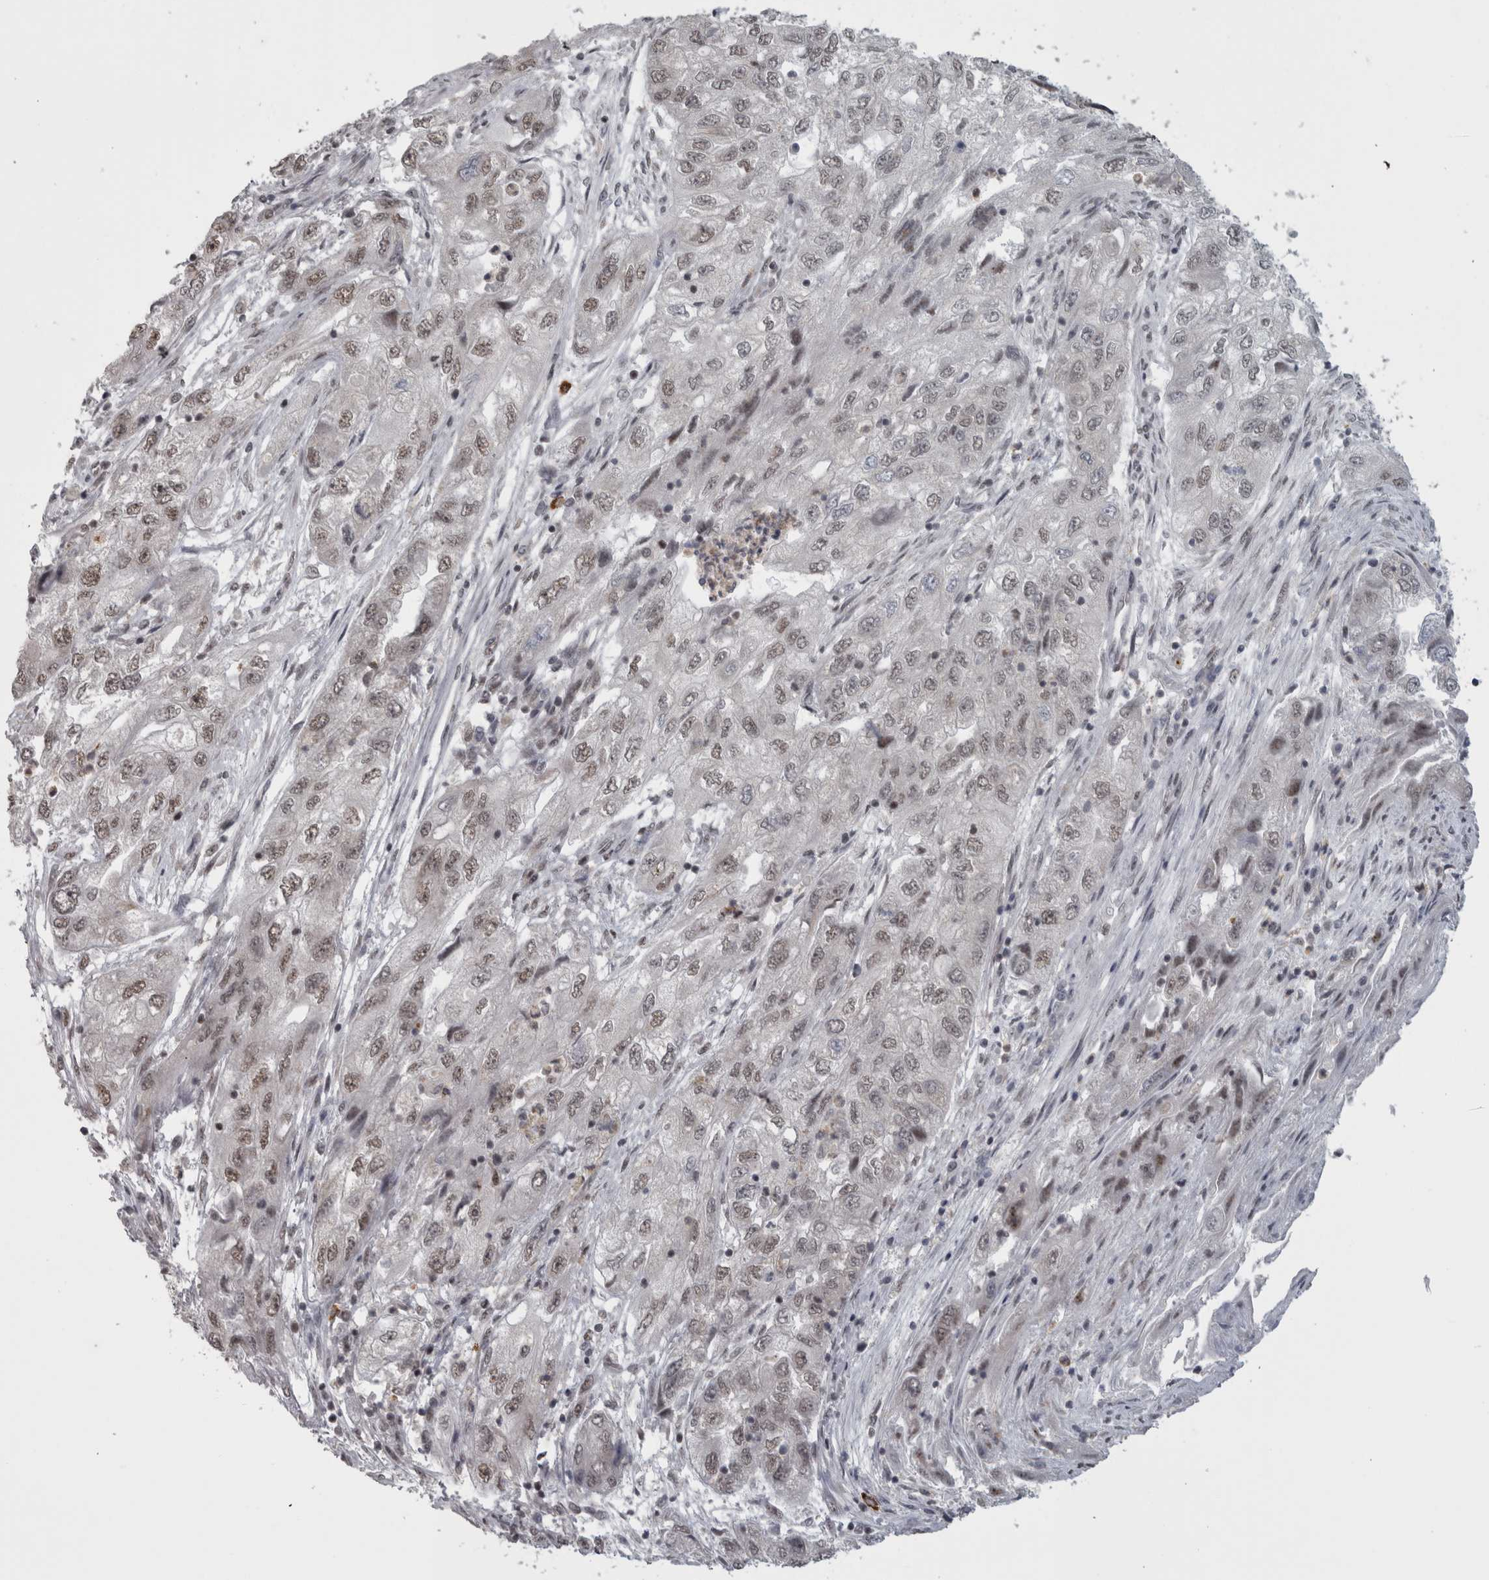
{"staining": {"intensity": "moderate", "quantity": "<25%", "location": "nuclear"}, "tissue": "endometrial cancer", "cell_type": "Tumor cells", "image_type": "cancer", "snomed": [{"axis": "morphology", "description": "Adenocarcinoma, NOS"}, {"axis": "topography", "description": "Endometrium"}], "caption": "IHC photomicrograph of neoplastic tissue: endometrial cancer (adenocarcinoma) stained using immunohistochemistry demonstrates low levels of moderate protein expression localized specifically in the nuclear of tumor cells, appearing as a nuclear brown color.", "gene": "MICU3", "patient": {"sex": "female", "age": 49}}